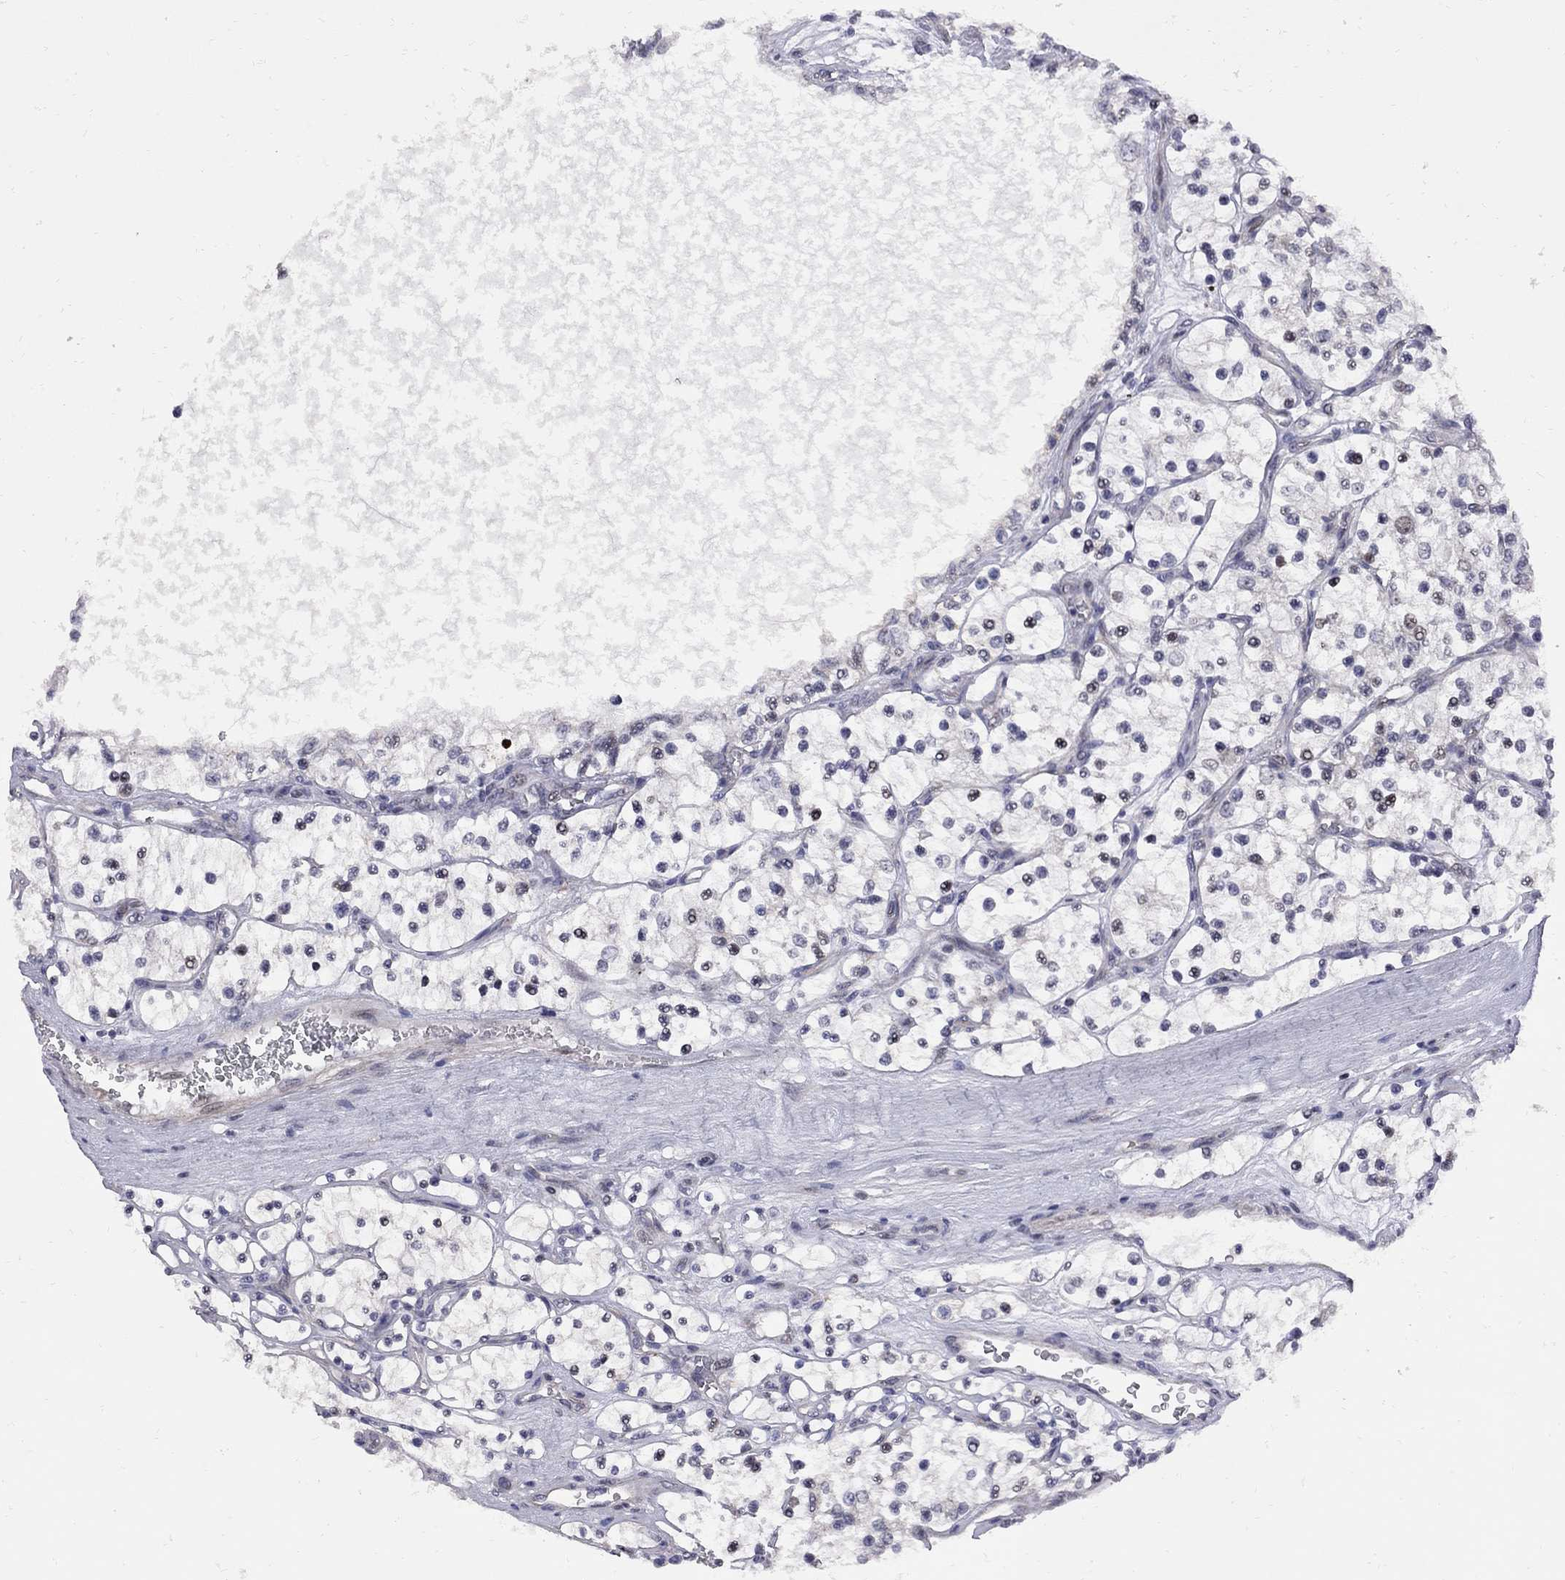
{"staining": {"intensity": "negative", "quantity": "none", "location": "none"}, "tissue": "renal cancer", "cell_type": "Tumor cells", "image_type": "cancer", "snomed": [{"axis": "morphology", "description": "Adenocarcinoma, NOS"}, {"axis": "topography", "description": "Kidney"}], "caption": "Immunohistochemistry micrograph of neoplastic tissue: human renal cancer (adenocarcinoma) stained with DAB shows no significant protein staining in tumor cells.", "gene": "DHX33", "patient": {"sex": "female", "age": 69}}